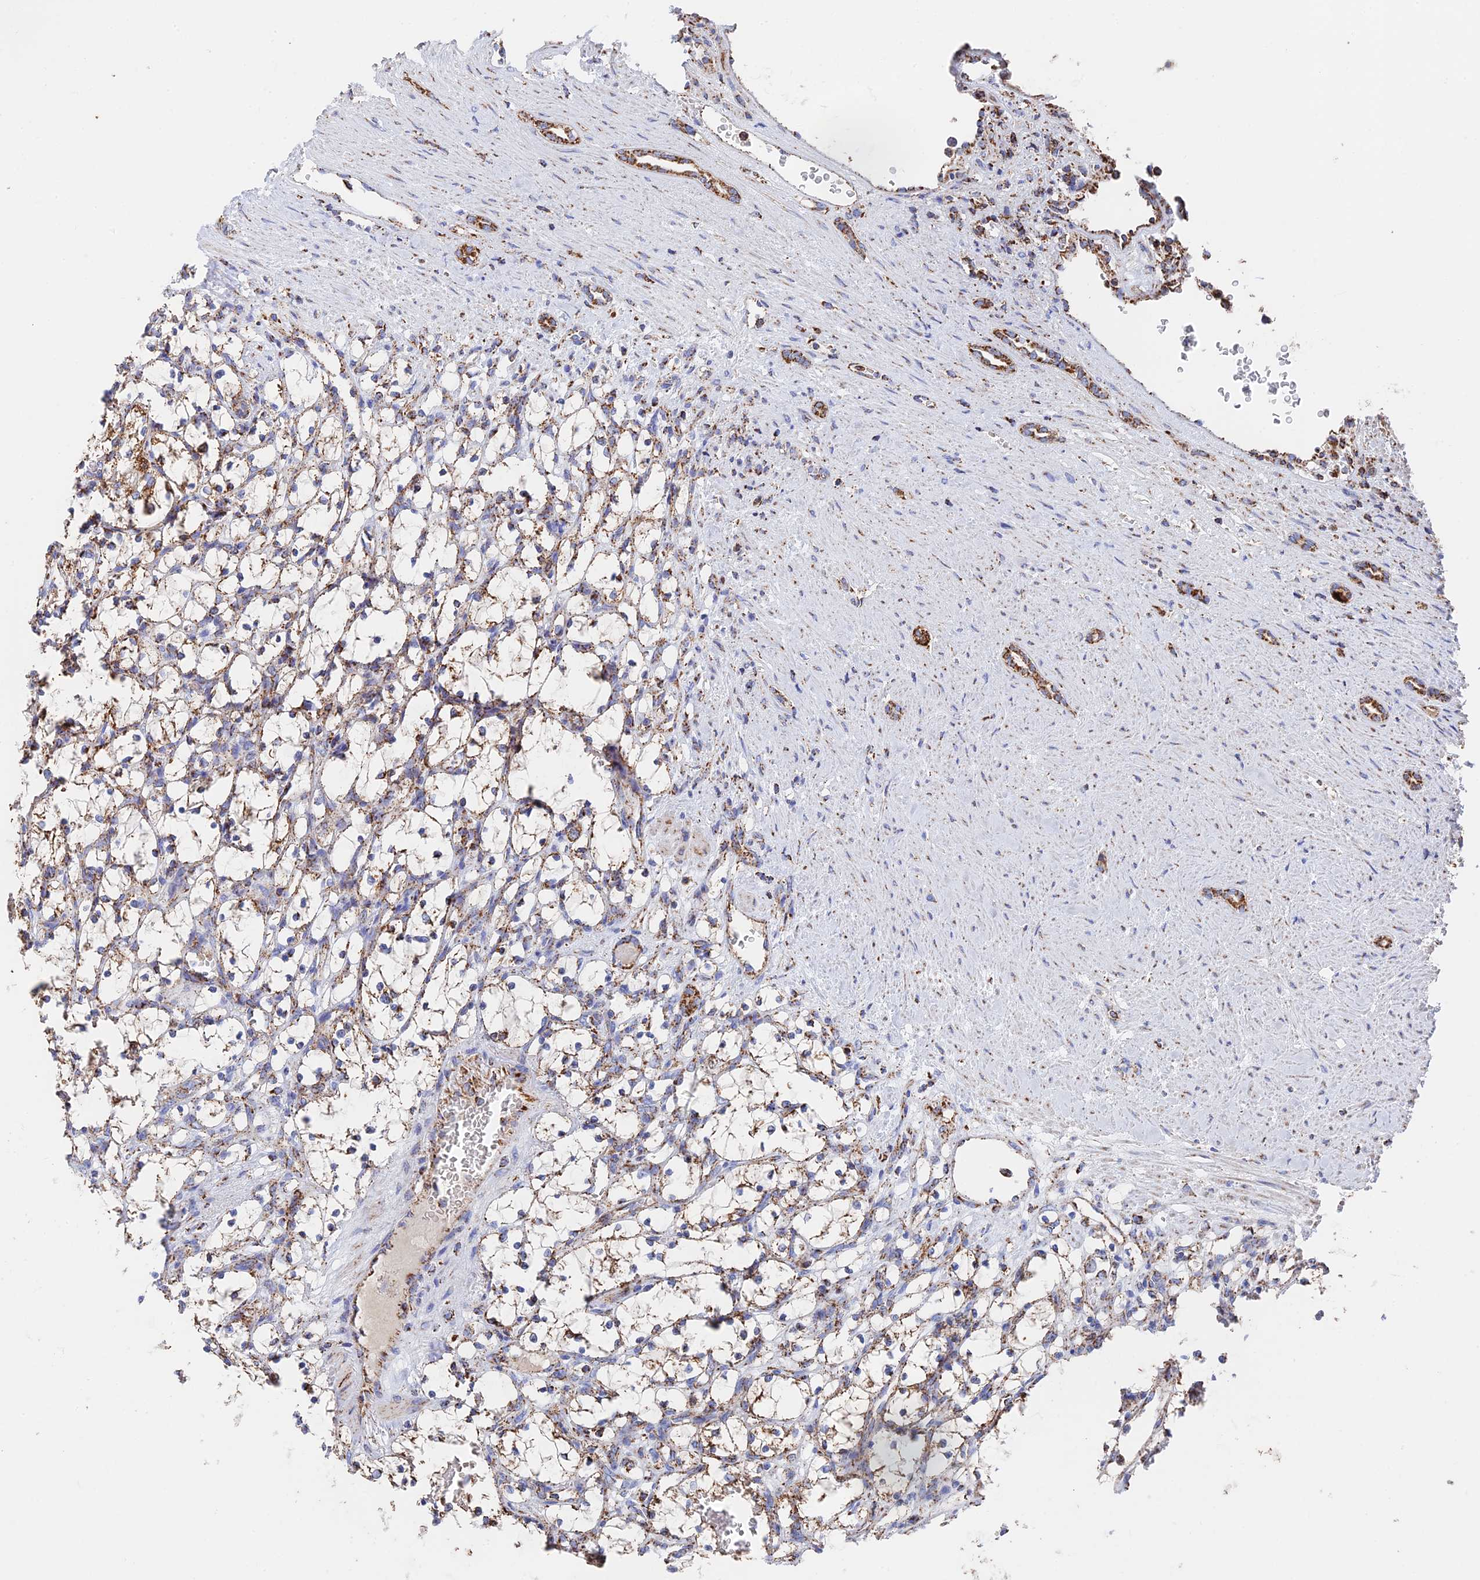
{"staining": {"intensity": "moderate", "quantity": ">75%", "location": "cytoplasmic/membranous"}, "tissue": "renal cancer", "cell_type": "Tumor cells", "image_type": "cancer", "snomed": [{"axis": "morphology", "description": "Adenocarcinoma, NOS"}, {"axis": "topography", "description": "Kidney"}], "caption": "This is a histology image of IHC staining of renal cancer, which shows moderate staining in the cytoplasmic/membranous of tumor cells.", "gene": "HAUS8", "patient": {"sex": "female", "age": 69}}